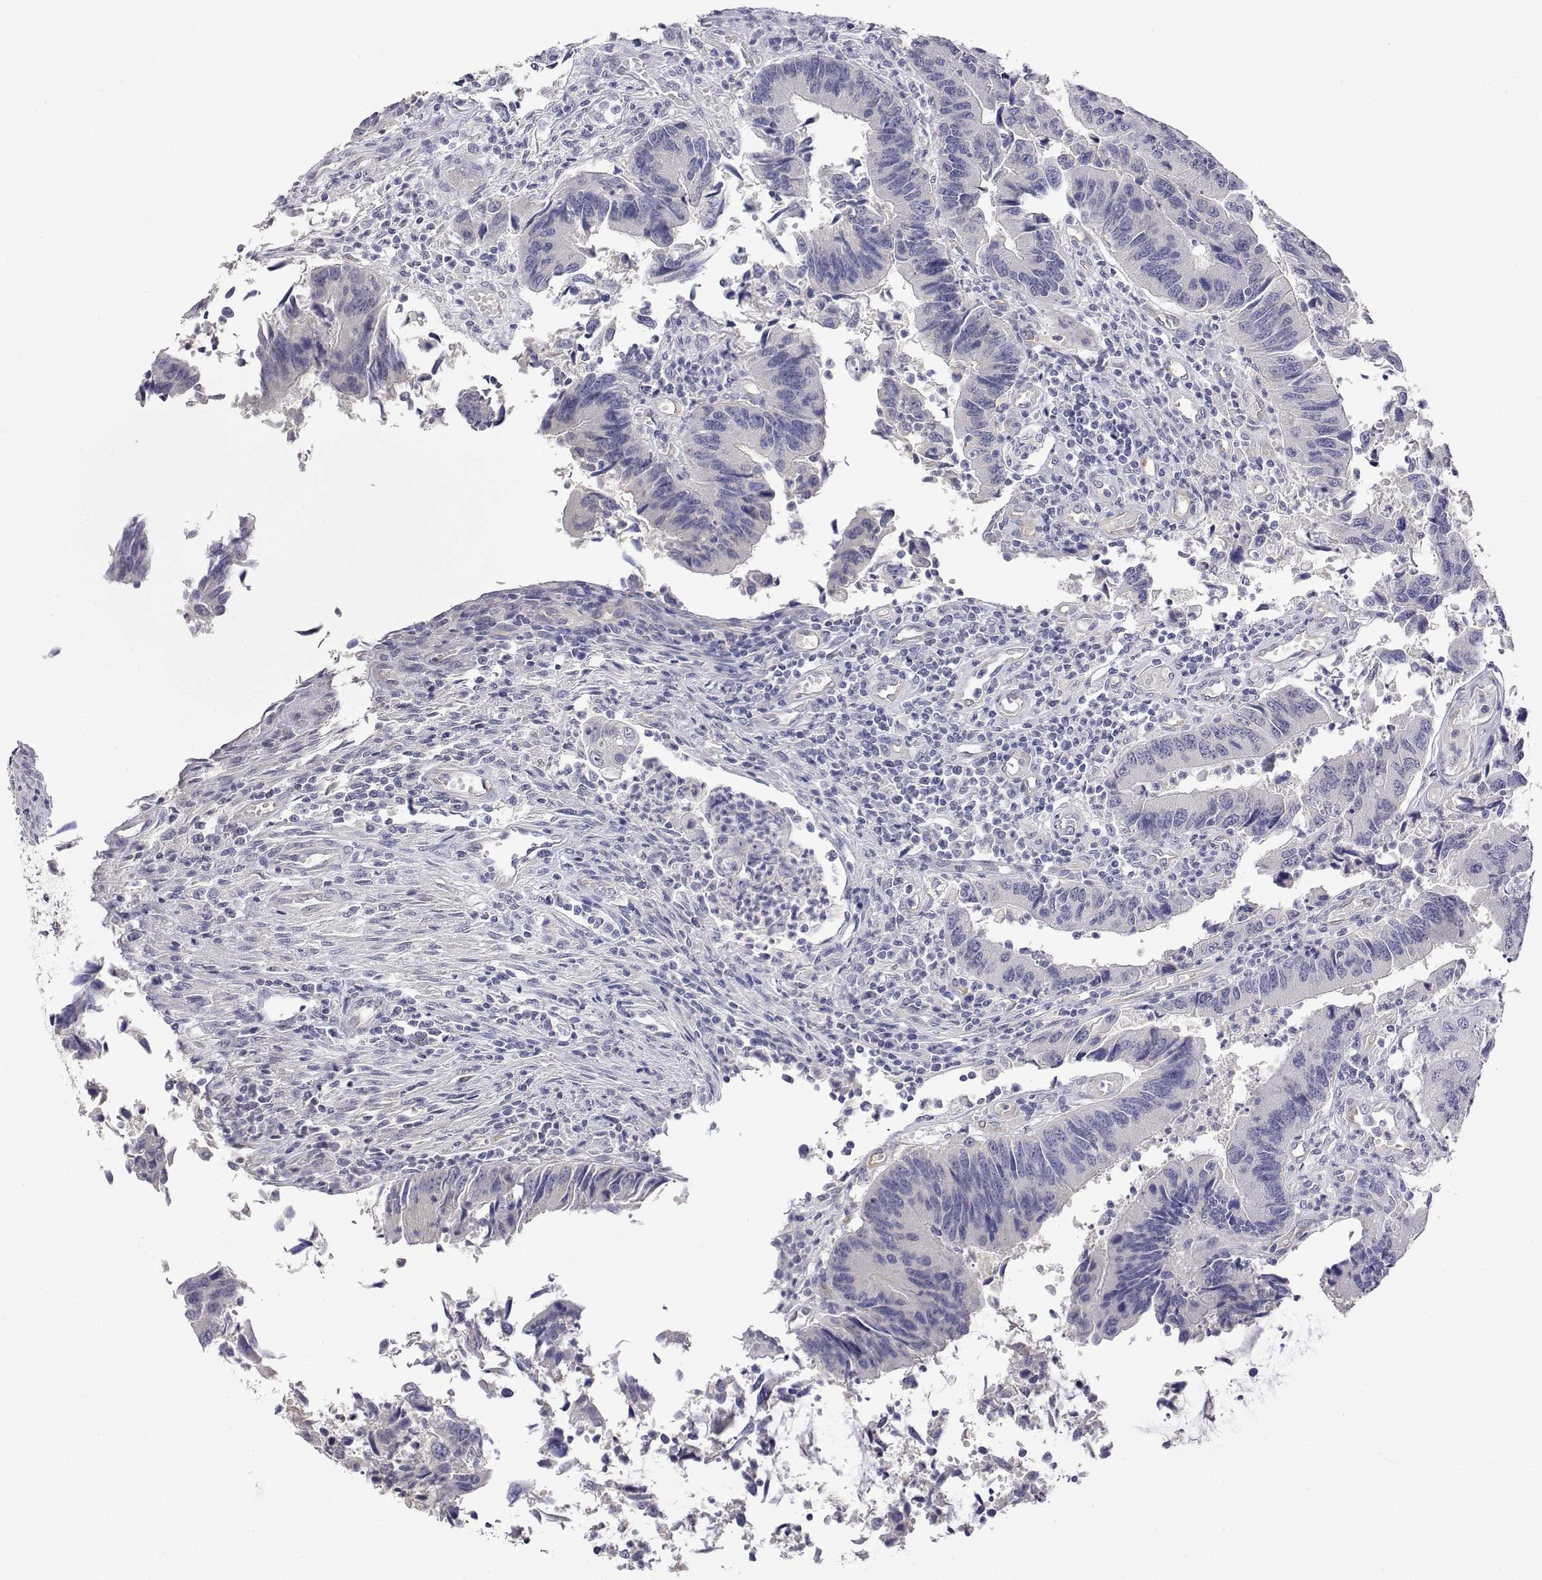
{"staining": {"intensity": "negative", "quantity": "none", "location": "none"}, "tissue": "colorectal cancer", "cell_type": "Tumor cells", "image_type": "cancer", "snomed": [{"axis": "morphology", "description": "Adenocarcinoma, NOS"}, {"axis": "topography", "description": "Colon"}], "caption": "High power microscopy histopathology image of an IHC photomicrograph of colorectal cancer (adenocarcinoma), revealing no significant staining in tumor cells.", "gene": "PLCB1", "patient": {"sex": "female", "age": 67}}